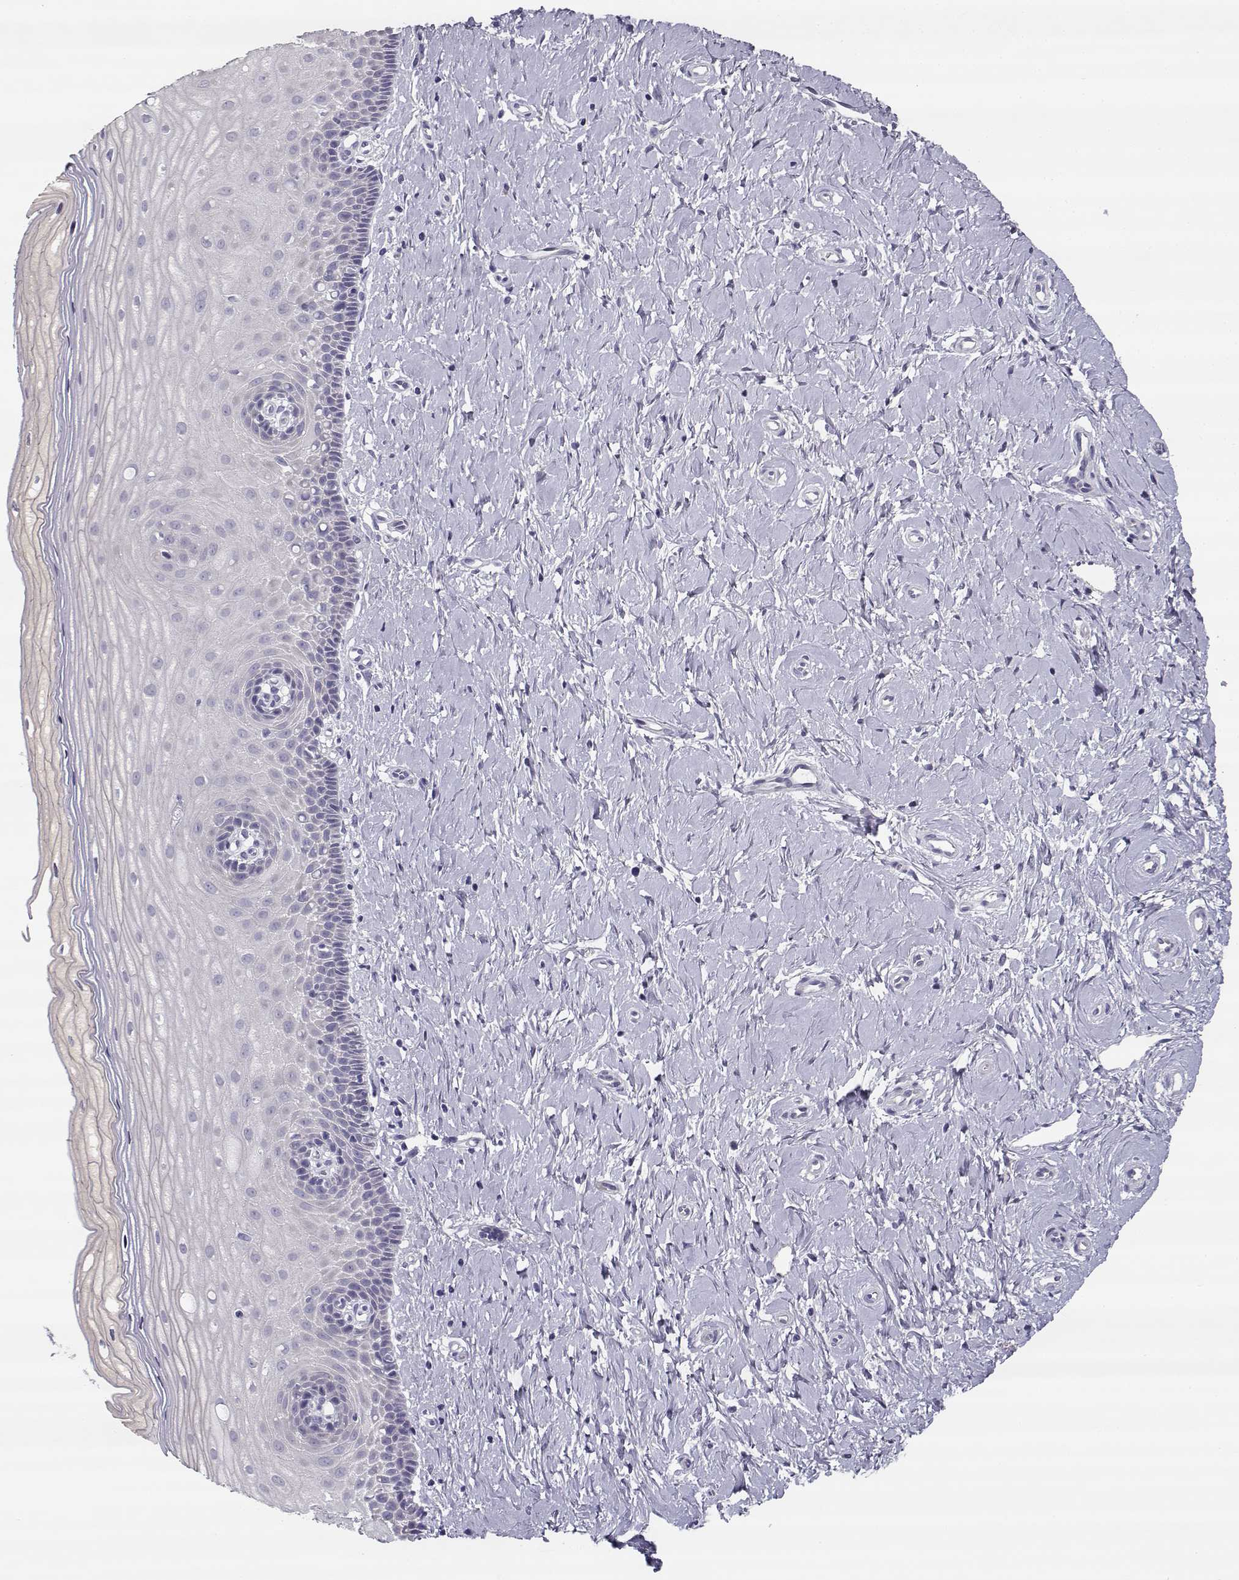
{"staining": {"intensity": "negative", "quantity": "none", "location": "none"}, "tissue": "cervix", "cell_type": "Glandular cells", "image_type": "normal", "snomed": [{"axis": "morphology", "description": "Normal tissue, NOS"}, {"axis": "topography", "description": "Cervix"}], "caption": "Cervix stained for a protein using immunohistochemistry displays no expression glandular cells.", "gene": "CREB3L3", "patient": {"sex": "female", "age": 37}}